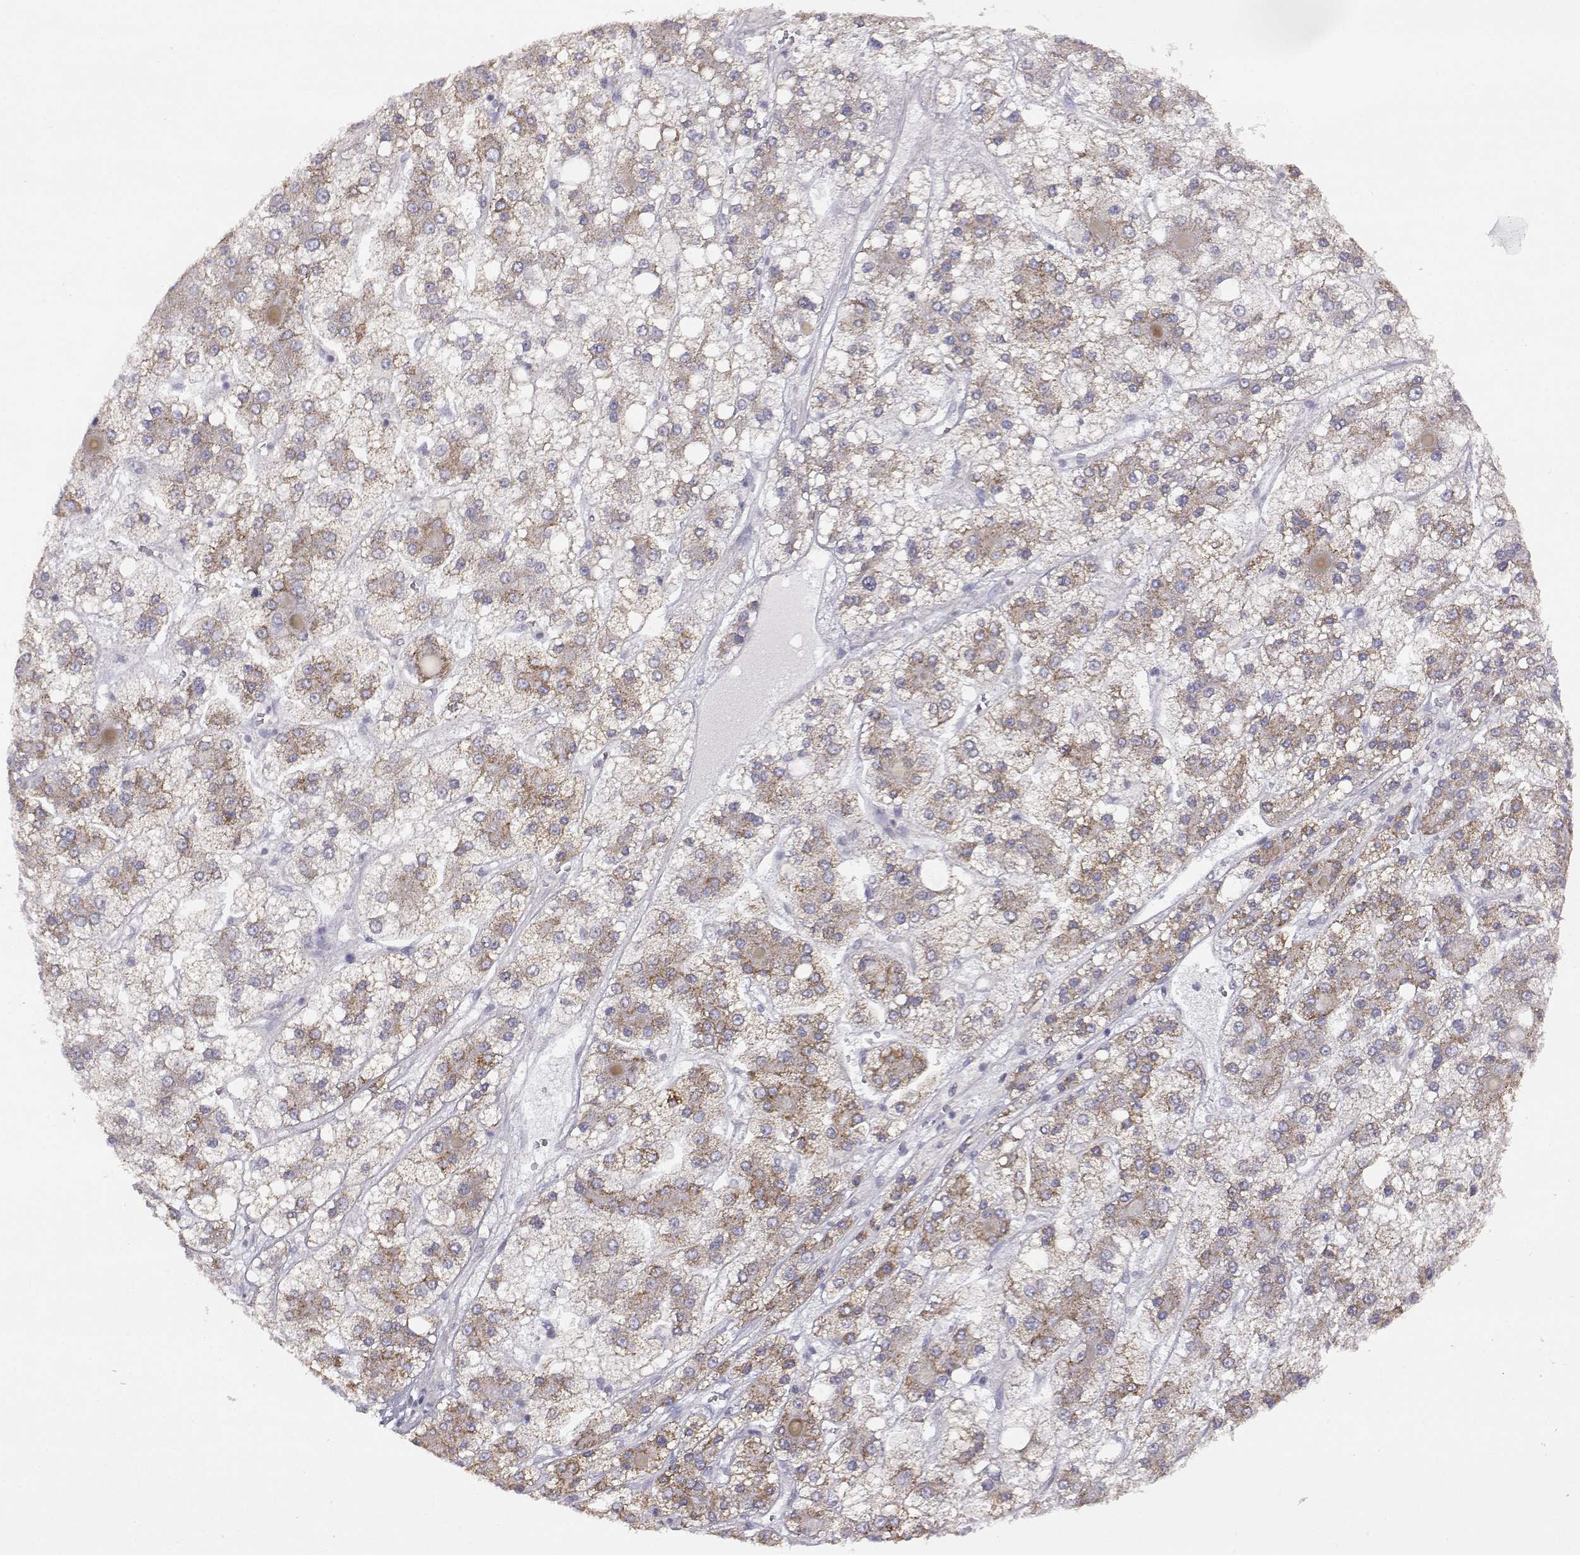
{"staining": {"intensity": "weak", "quantity": "25%-75%", "location": "cytoplasmic/membranous"}, "tissue": "liver cancer", "cell_type": "Tumor cells", "image_type": "cancer", "snomed": [{"axis": "morphology", "description": "Carcinoma, Hepatocellular, NOS"}, {"axis": "topography", "description": "Liver"}], "caption": "About 25%-75% of tumor cells in human liver hepatocellular carcinoma show weak cytoplasmic/membranous protein staining as visualized by brown immunohistochemical staining.", "gene": "DDC", "patient": {"sex": "male", "age": 73}}